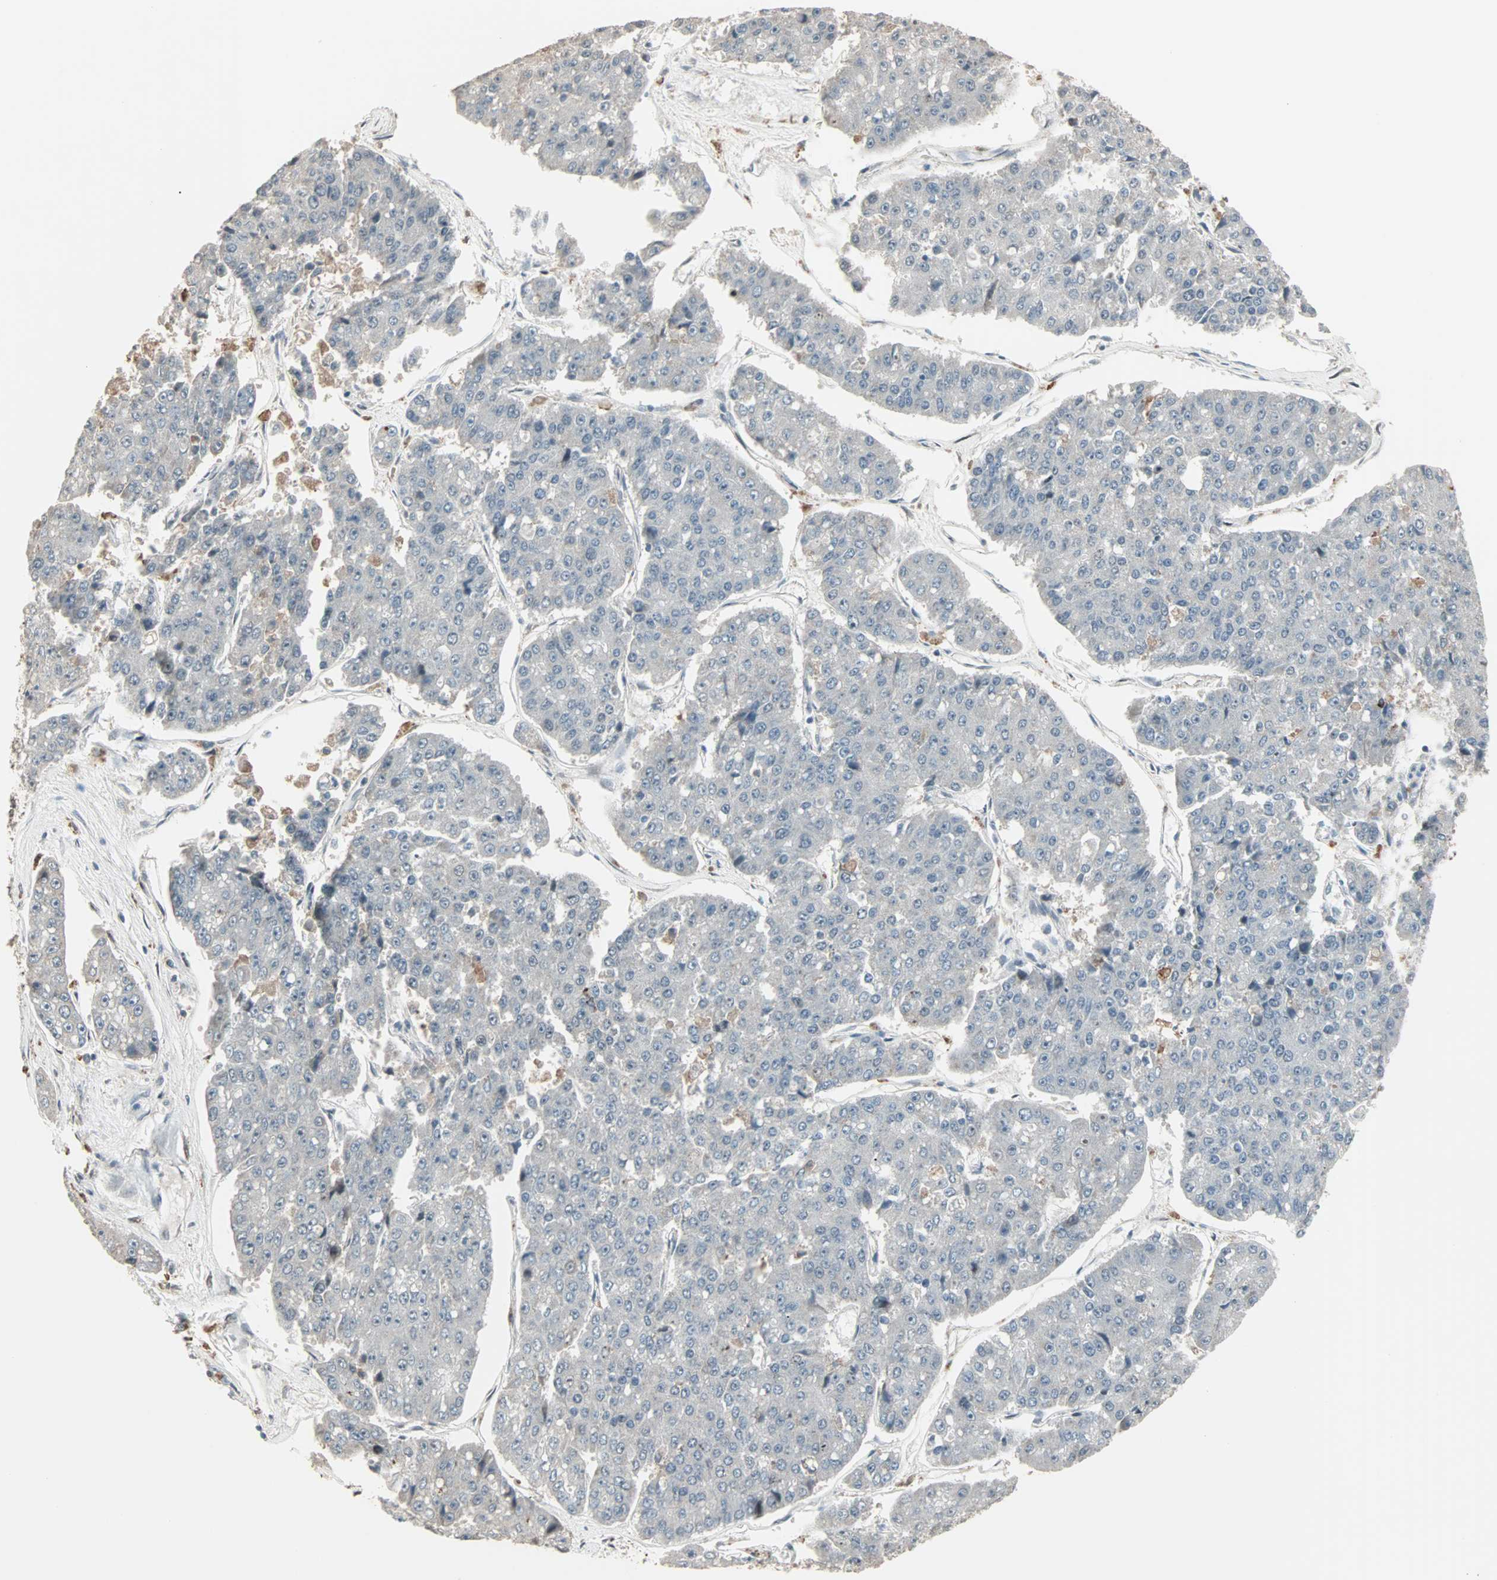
{"staining": {"intensity": "weak", "quantity": "<25%", "location": "cytoplasmic/membranous"}, "tissue": "pancreatic cancer", "cell_type": "Tumor cells", "image_type": "cancer", "snomed": [{"axis": "morphology", "description": "Adenocarcinoma, NOS"}, {"axis": "topography", "description": "Pancreas"}], "caption": "Protein analysis of pancreatic adenocarcinoma reveals no significant expression in tumor cells. Nuclei are stained in blue.", "gene": "KDM4A", "patient": {"sex": "male", "age": 50}}